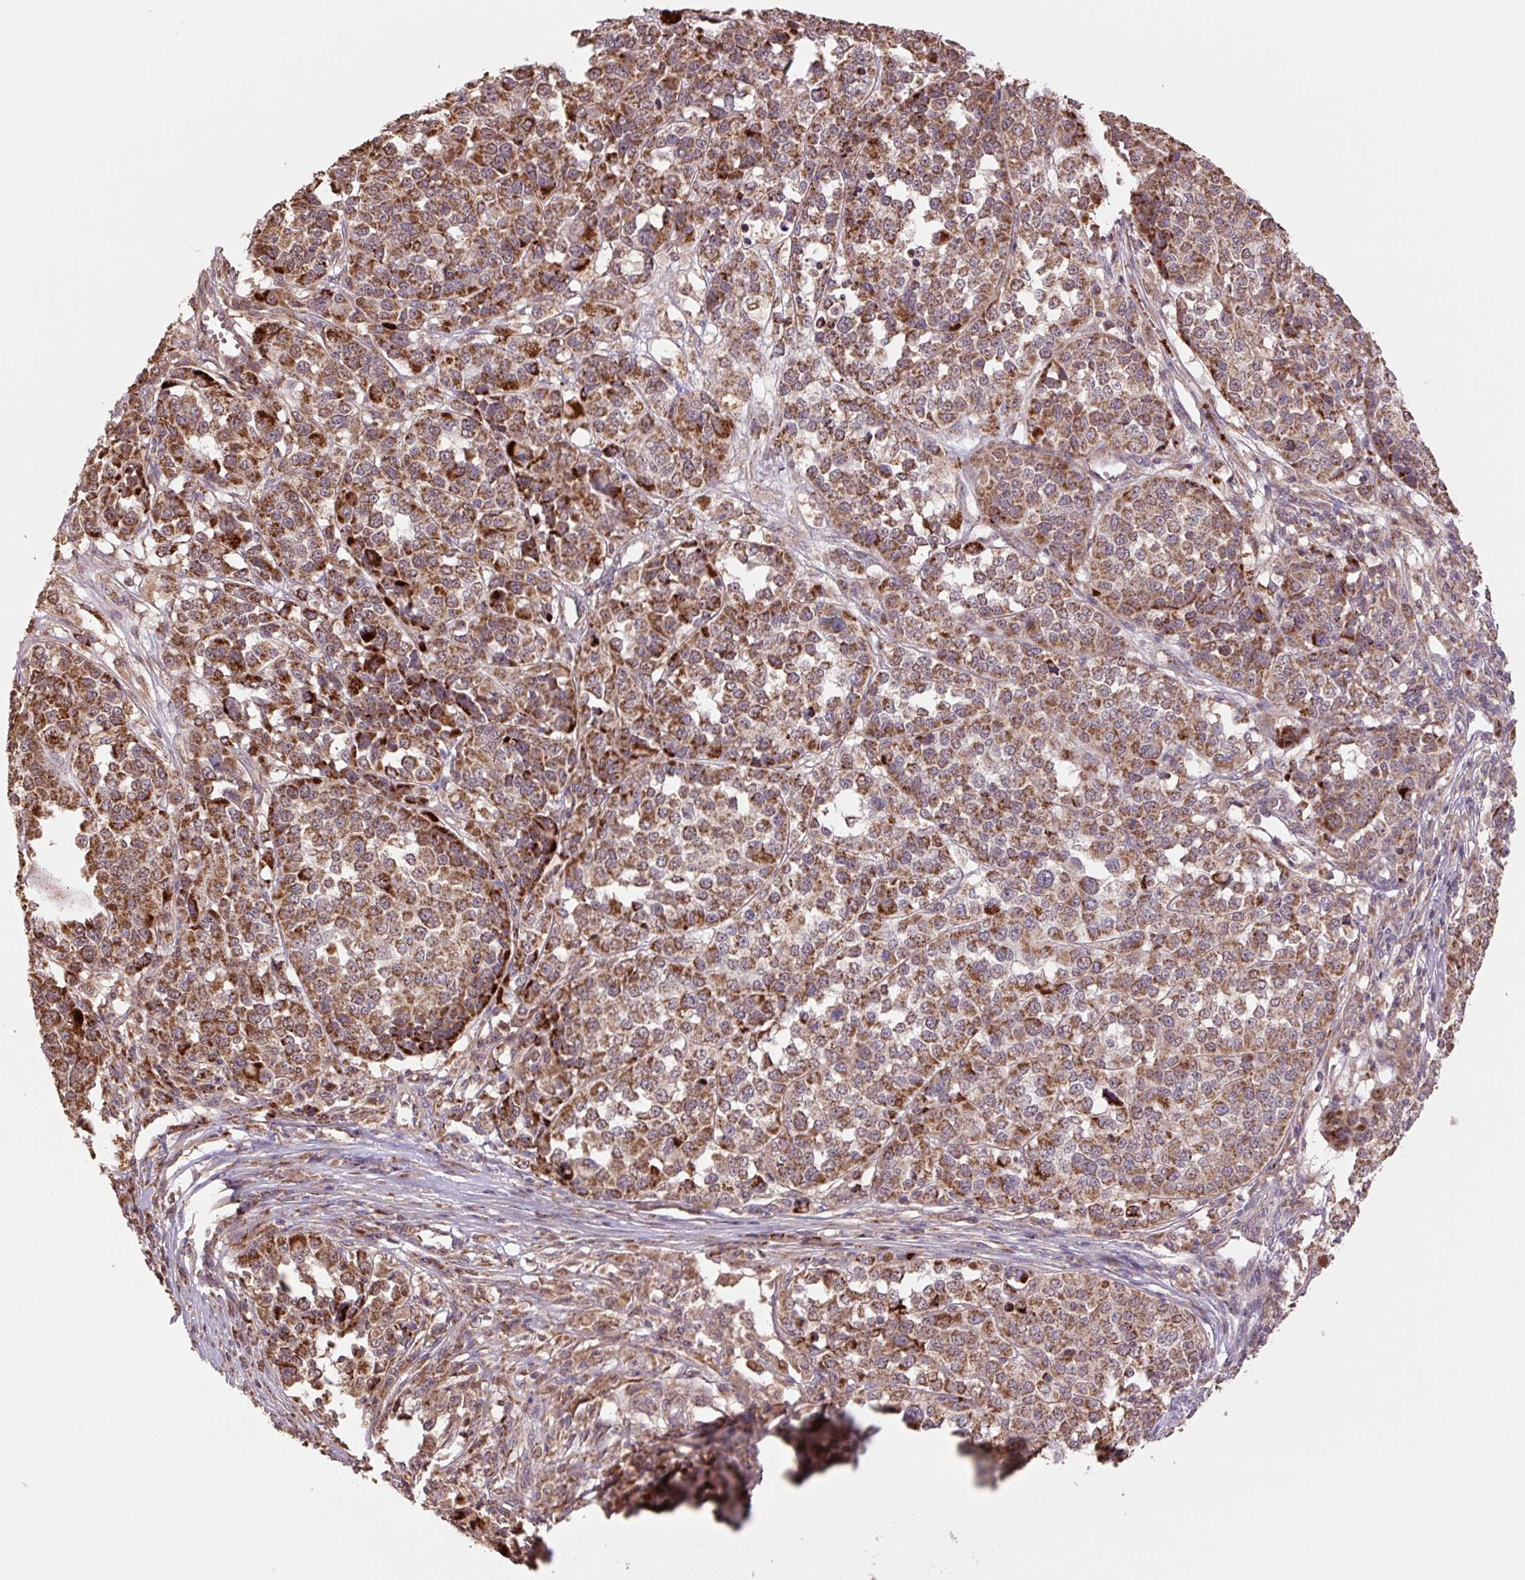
{"staining": {"intensity": "moderate", "quantity": ">75%", "location": "cytoplasmic/membranous"}, "tissue": "melanoma", "cell_type": "Tumor cells", "image_type": "cancer", "snomed": [{"axis": "morphology", "description": "Malignant melanoma, Metastatic site"}, {"axis": "topography", "description": "Lymph node"}], "caption": "Malignant melanoma (metastatic site) was stained to show a protein in brown. There is medium levels of moderate cytoplasmic/membranous expression in approximately >75% of tumor cells.", "gene": "TMEM160", "patient": {"sex": "male", "age": 44}}